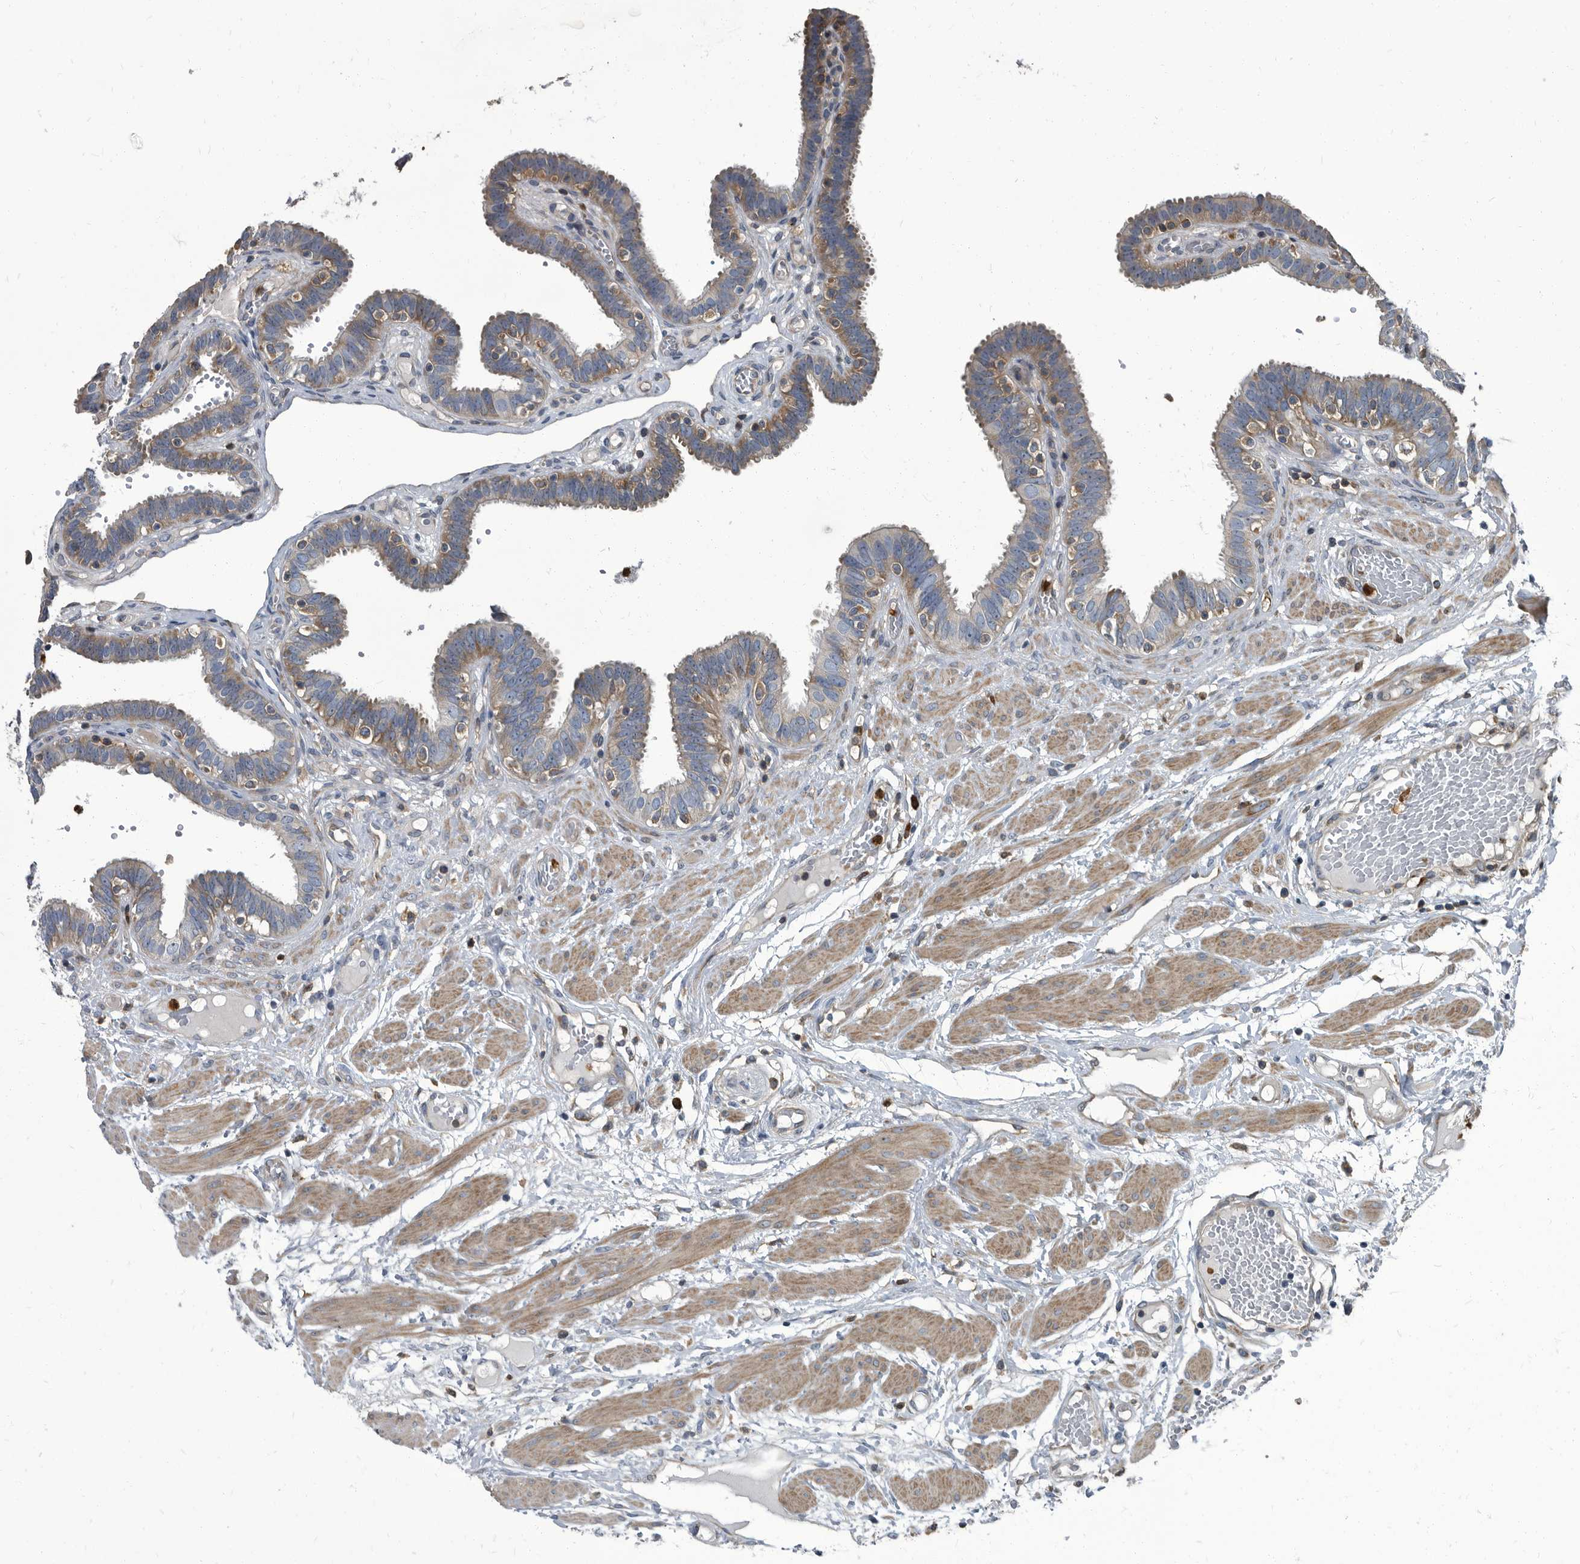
{"staining": {"intensity": "weak", "quantity": "25%-75%", "location": "cytoplasmic/membranous"}, "tissue": "fallopian tube", "cell_type": "Glandular cells", "image_type": "normal", "snomed": [{"axis": "morphology", "description": "Normal tissue, NOS"}, {"axis": "topography", "description": "Fallopian tube"}, {"axis": "topography", "description": "Placenta"}], "caption": "Weak cytoplasmic/membranous staining is present in about 25%-75% of glandular cells in unremarkable fallopian tube.", "gene": "CDV3", "patient": {"sex": "female", "age": 32}}